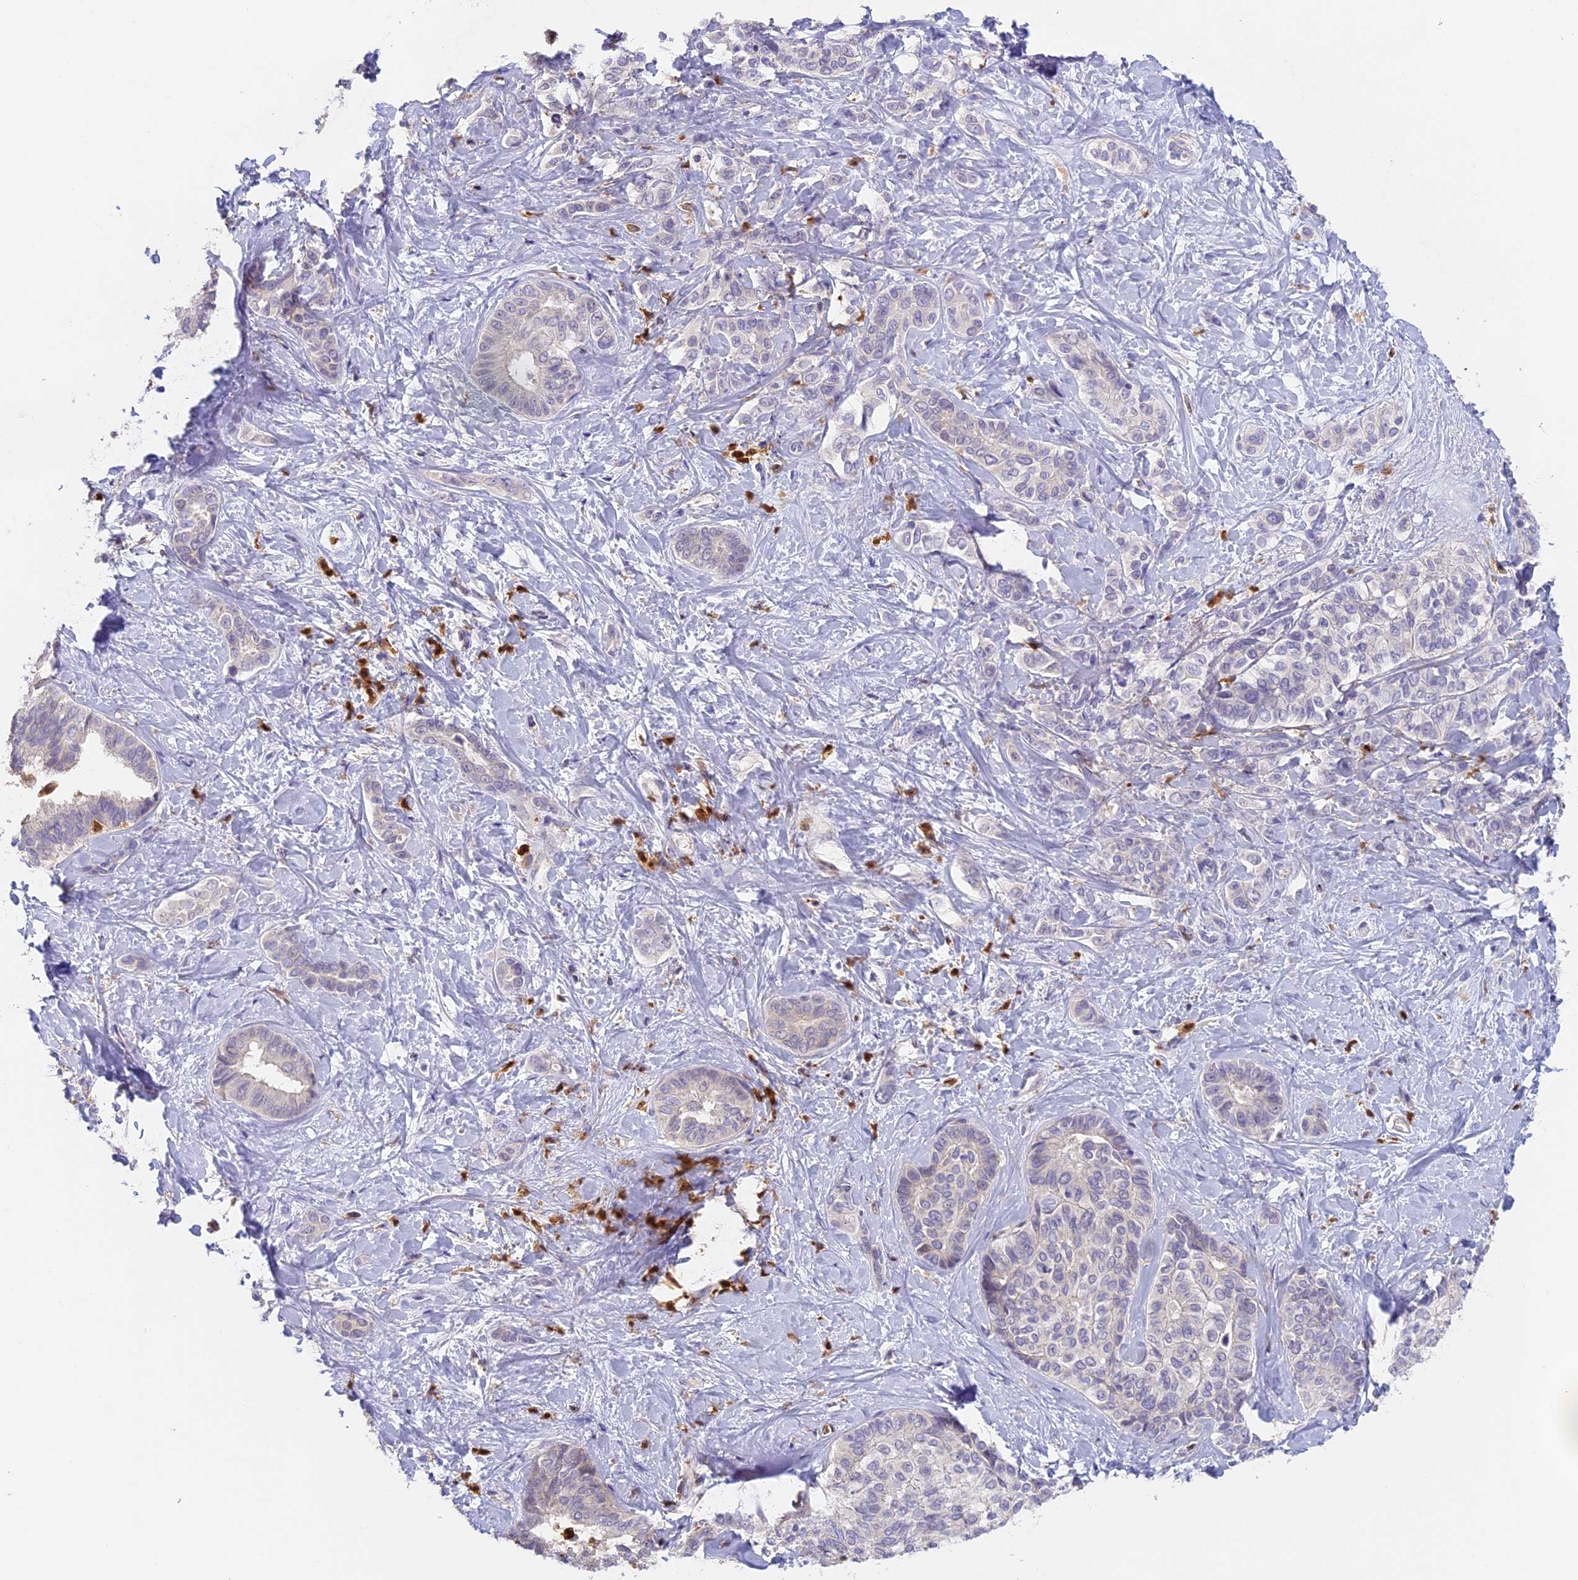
{"staining": {"intensity": "negative", "quantity": "none", "location": "none"}, "tissue": "liver cancer", "cell_type": "Tumor cells", "image_type": "cancer", "snomed": [{"axis": "morphology", "description": "Cholangiocarcinoma"}, {"axis": "topography", "description": "Liver"}], "caption": "Immunohistochemistry (IHC) of human liver cancer shows no staining in tumor cells.", "gene": "NCF4", "patient": {"sex": "female", "age": 77}}